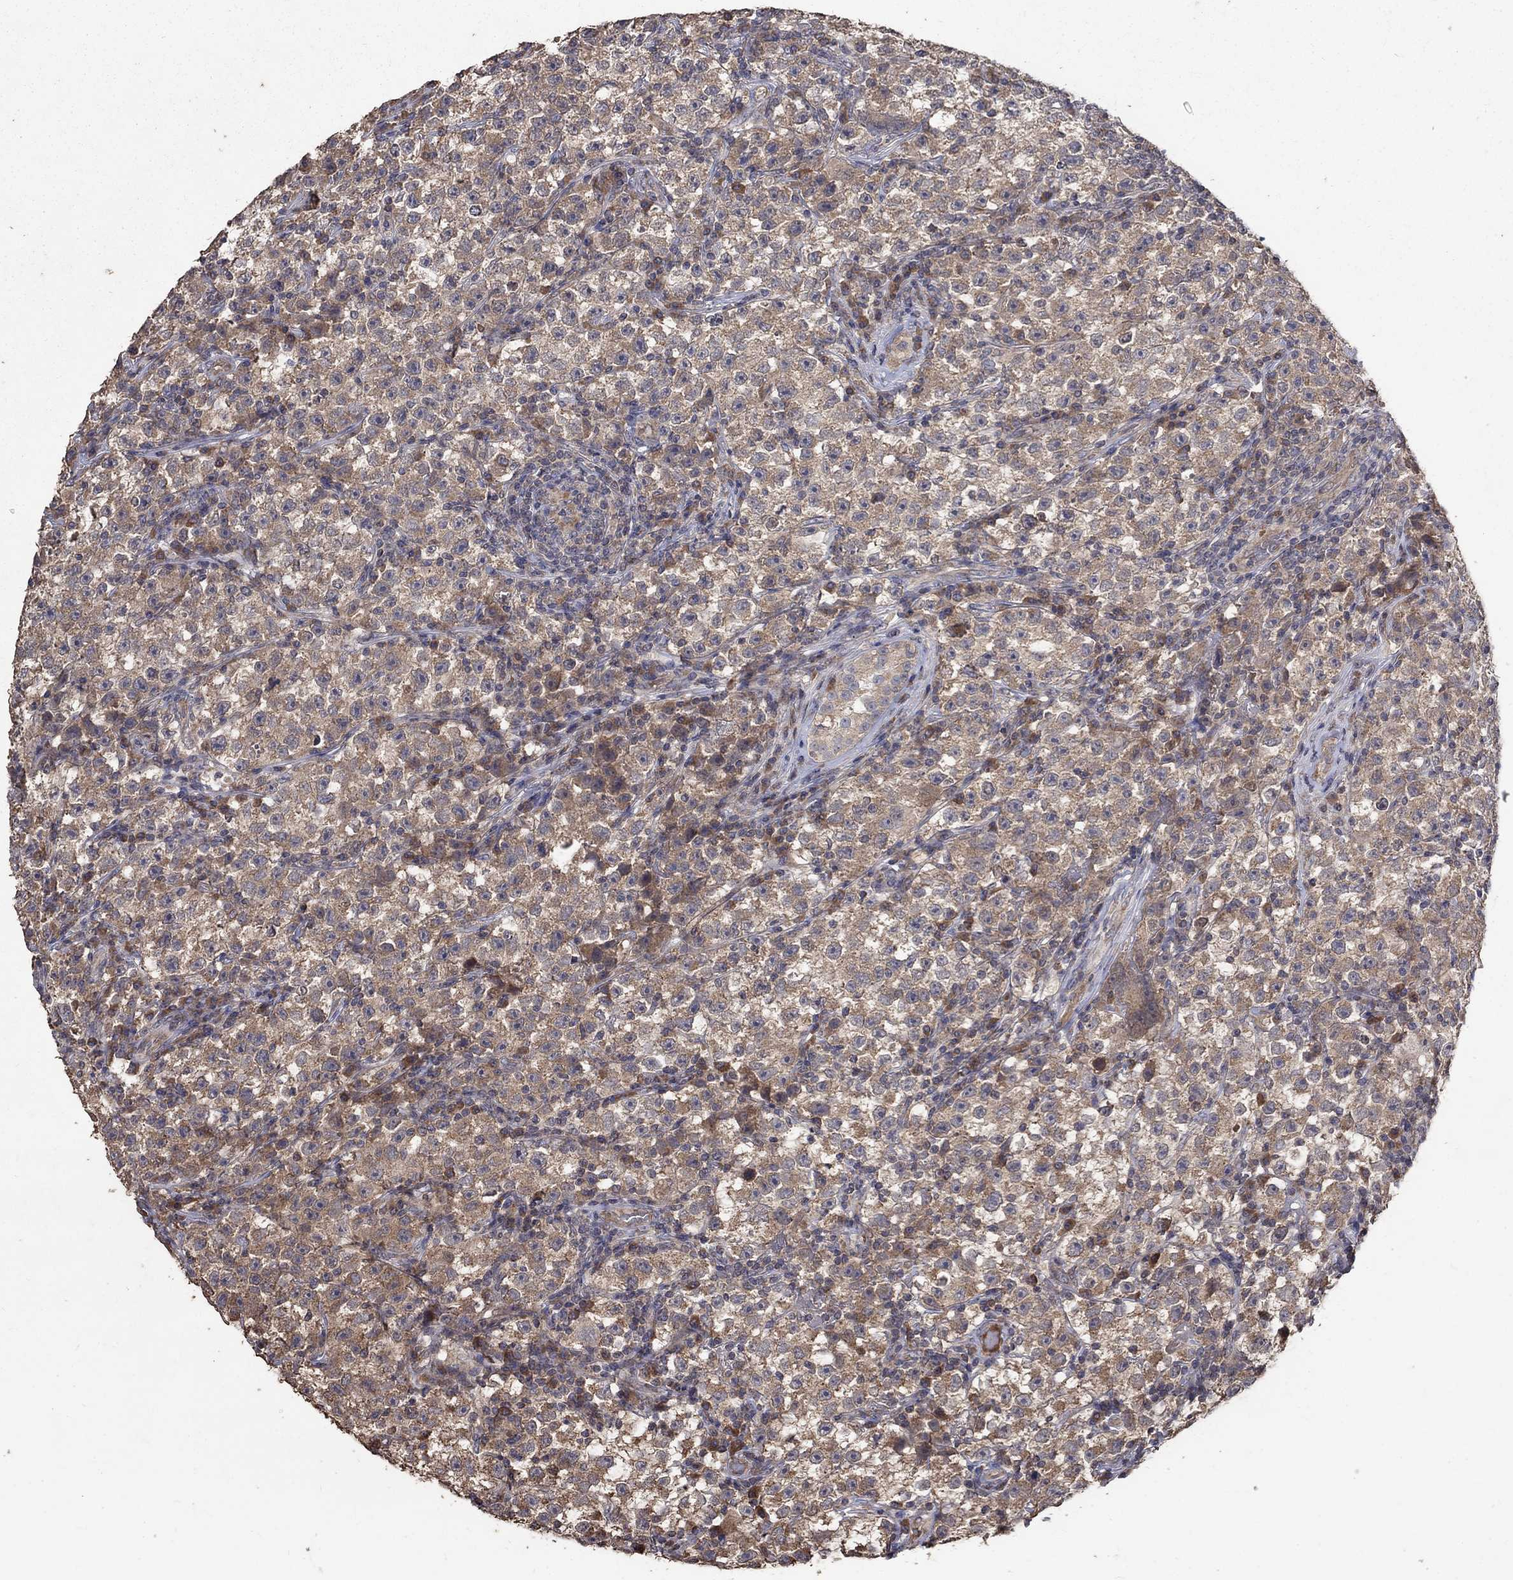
{"staining": {"intensity": "weak", "quantity": "25%-75%", "location": "cytoplasmic/membranous"}, "tissue": "testis cancer", "cell_type": "Tumor cells", "image_type": "cancer", "snomed": [{"axis": "morphology", "description": "Seminoma, NOS"}, {"axis": "topography", "description": "Testis"}], "caption": "Protein expression analysis of human seminoma (testis) reveals weak cytoplasmic/membranous expression in about 25%-75% of tumor cells.", "gene": "C17orf75", "patient": {"sex": "male", "age": 22}}